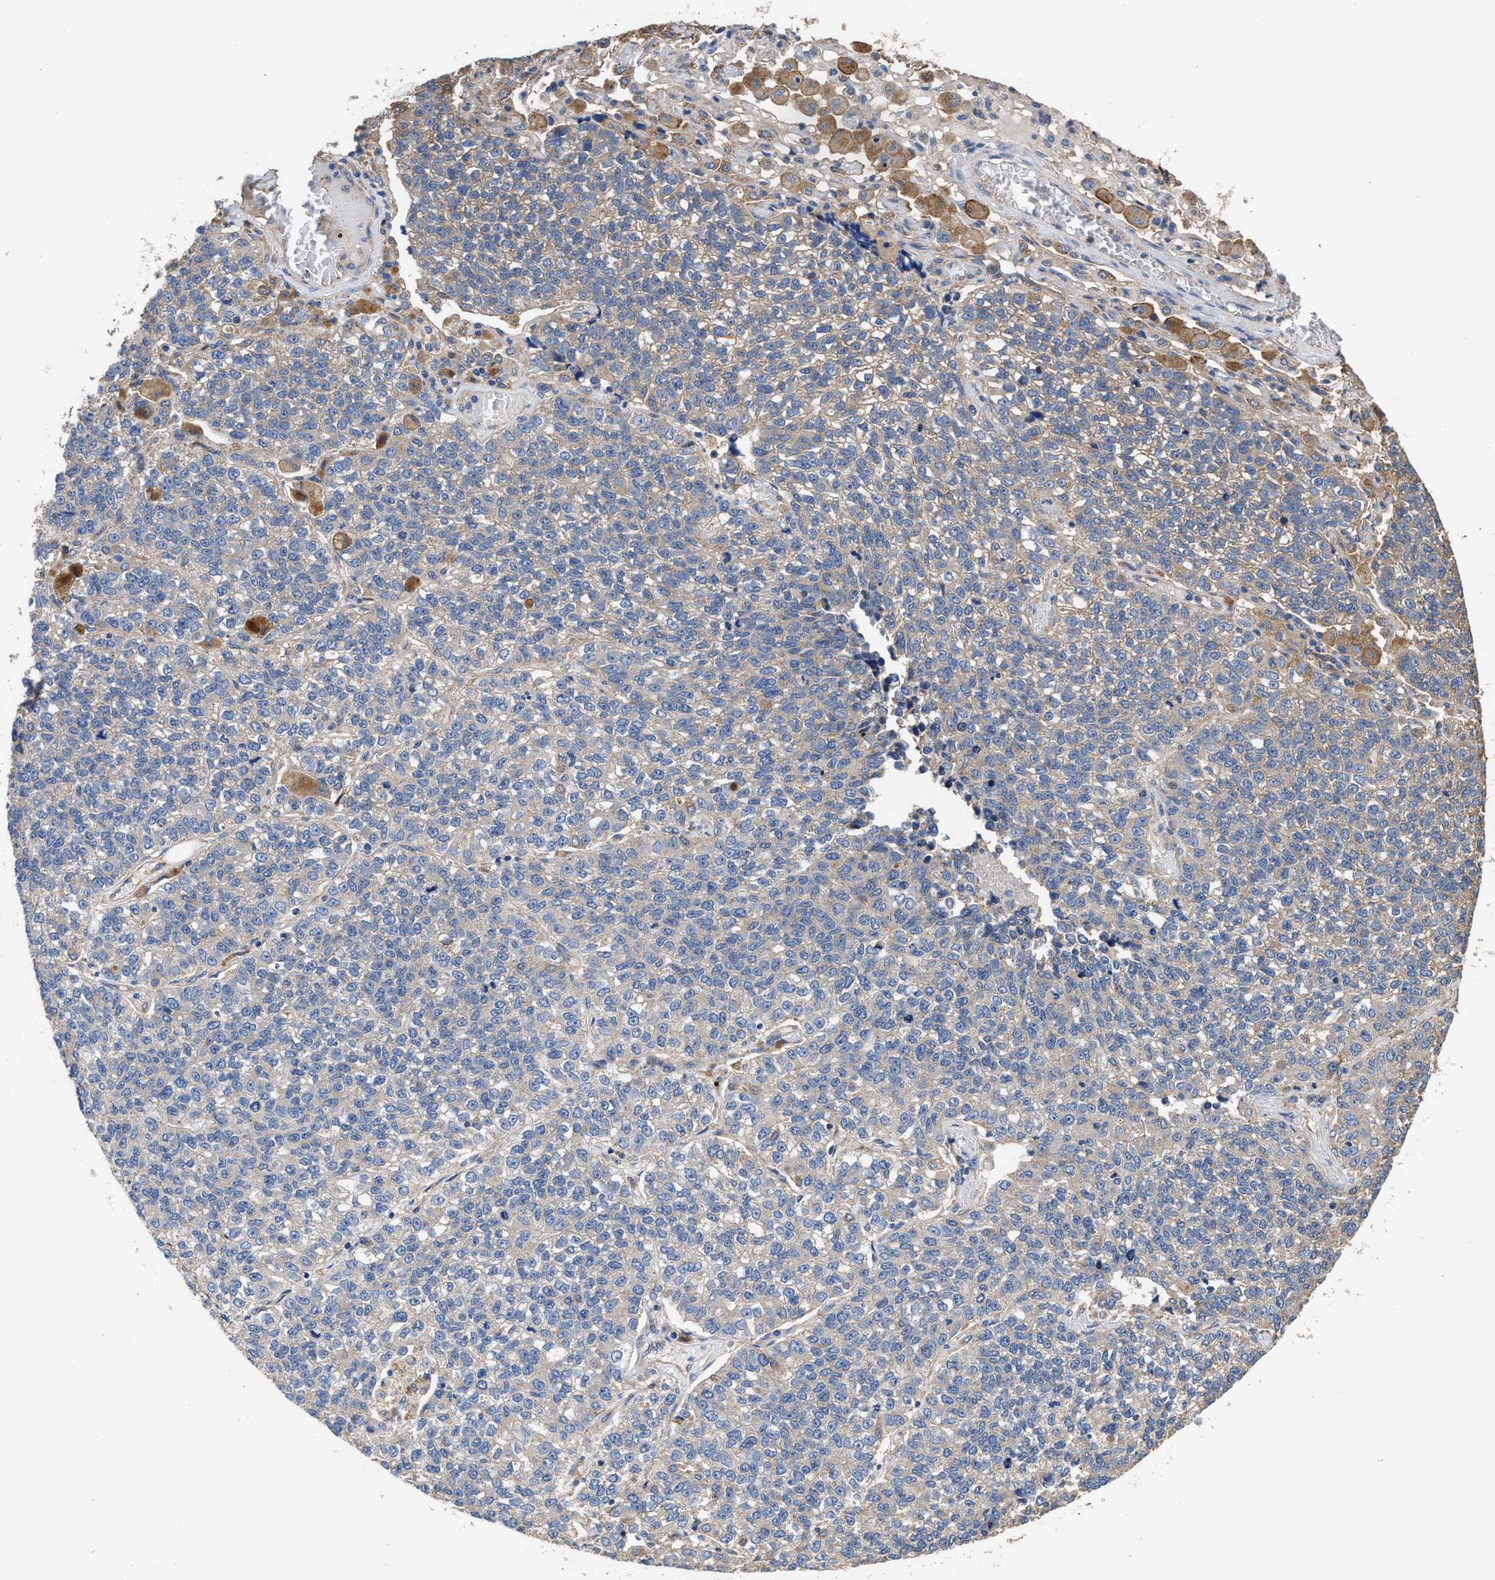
{"staining": {"intensity": "negative", "quantity": "none", "location": "none"}, "tissue": "lung cancer", "cell_type": "Tumor cells", "image_type": "cancer", "snomed": [{"axis": "morphology", "description": "Adenocarcinoma, NOS"}, {"axis": "topography", "description": "Lung"}], "caption": "This image is of adenocarcinoma (lung) stained with immunohistochemistry (IHC) to label a protein in brown with the nuclei are counter-stained blue. There is no staining in tumor cells.", "gene": "KLB", "patient": {"sex": "male", "age": 49}}